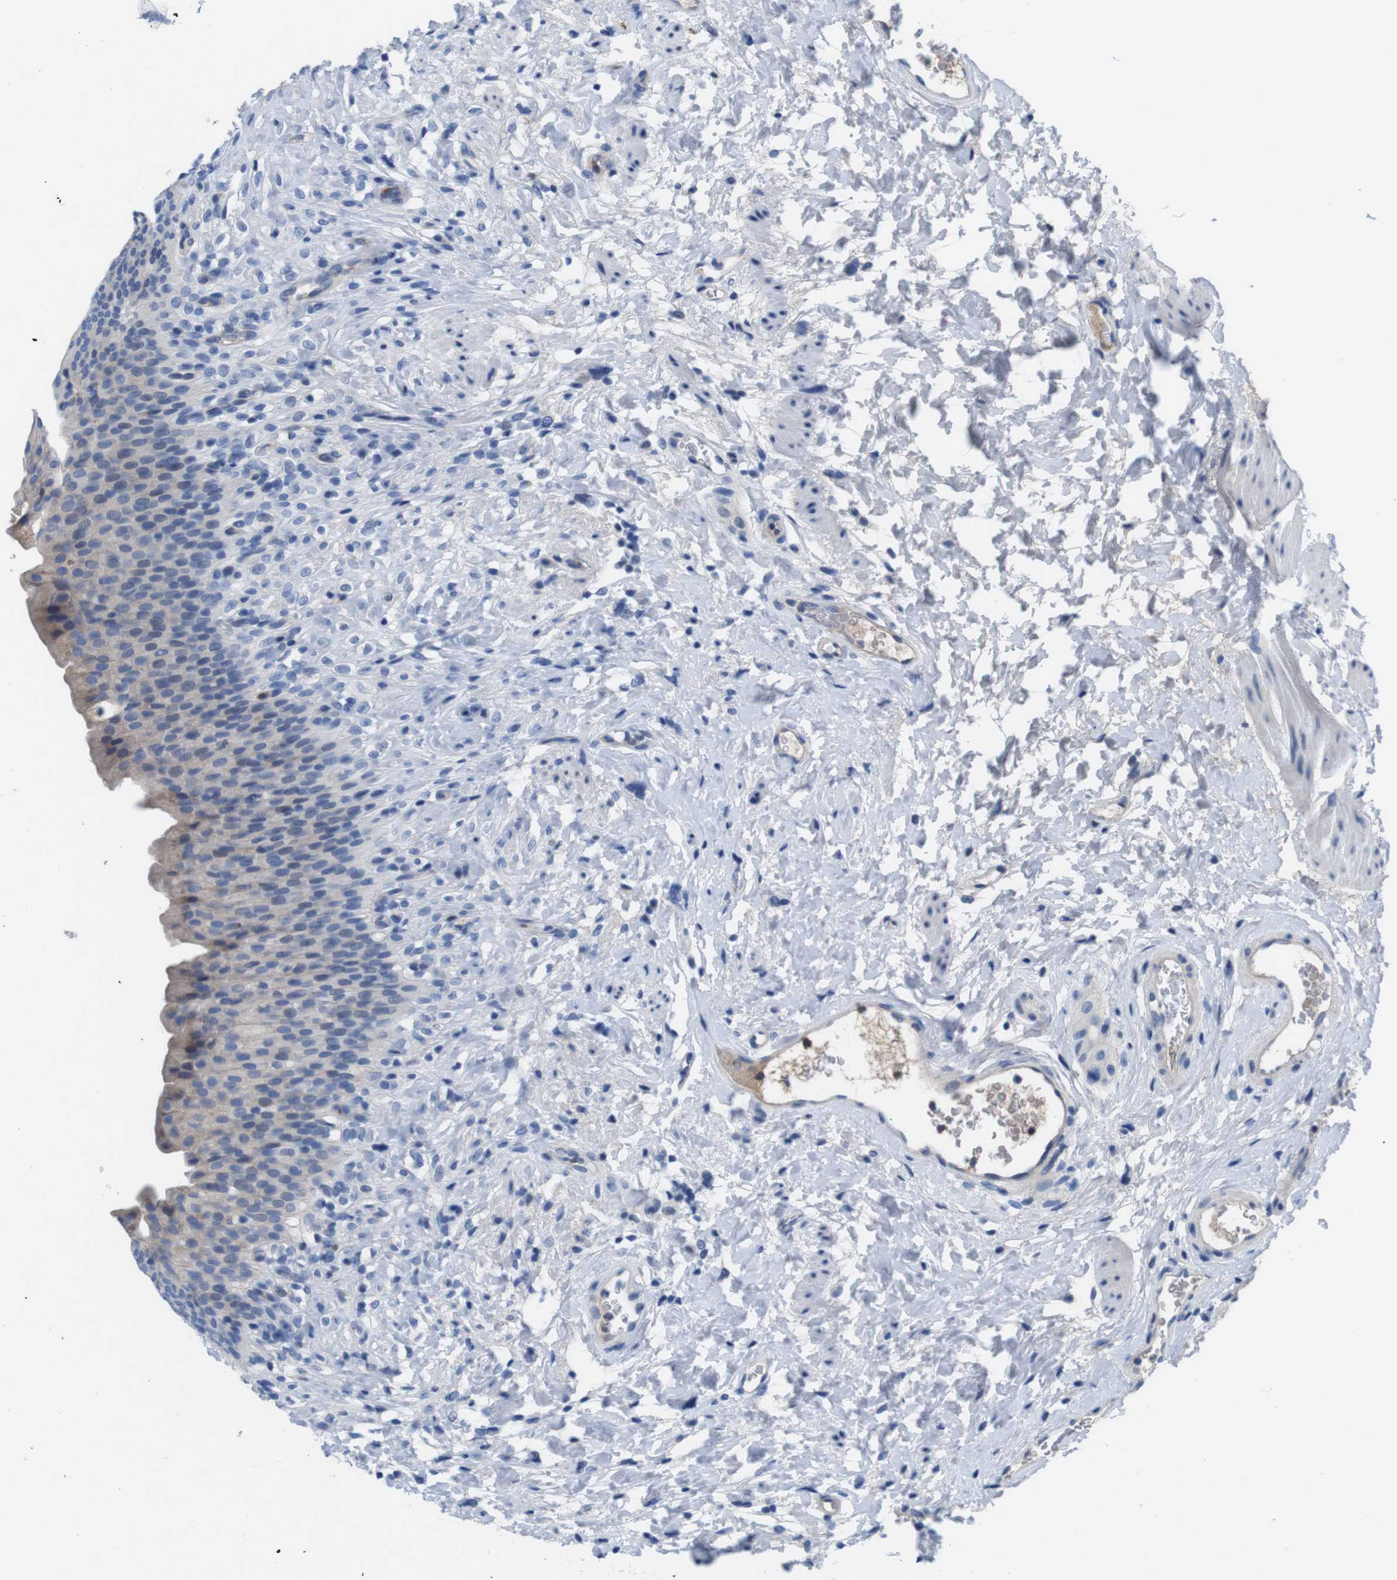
{"staining": {"intensity": "weak", "quantity": "<25%", "location": "cytoplasmic/membranous"}, "tissue": "urinary bladder", "cell_type": "Urothelial cells", "image_type": "normal", "snomed": [{"axis": "morphology", "description": "Normal tissue, NOS"}, {"axis": "topography", "description": "Urinary bladder"}], "caption": "Immunohistochemical staining of normal urinary bladder shows no significant expression in urothelial cells.", "gene": "C1RL", "patient": {"sex": "female", "age": 79}}